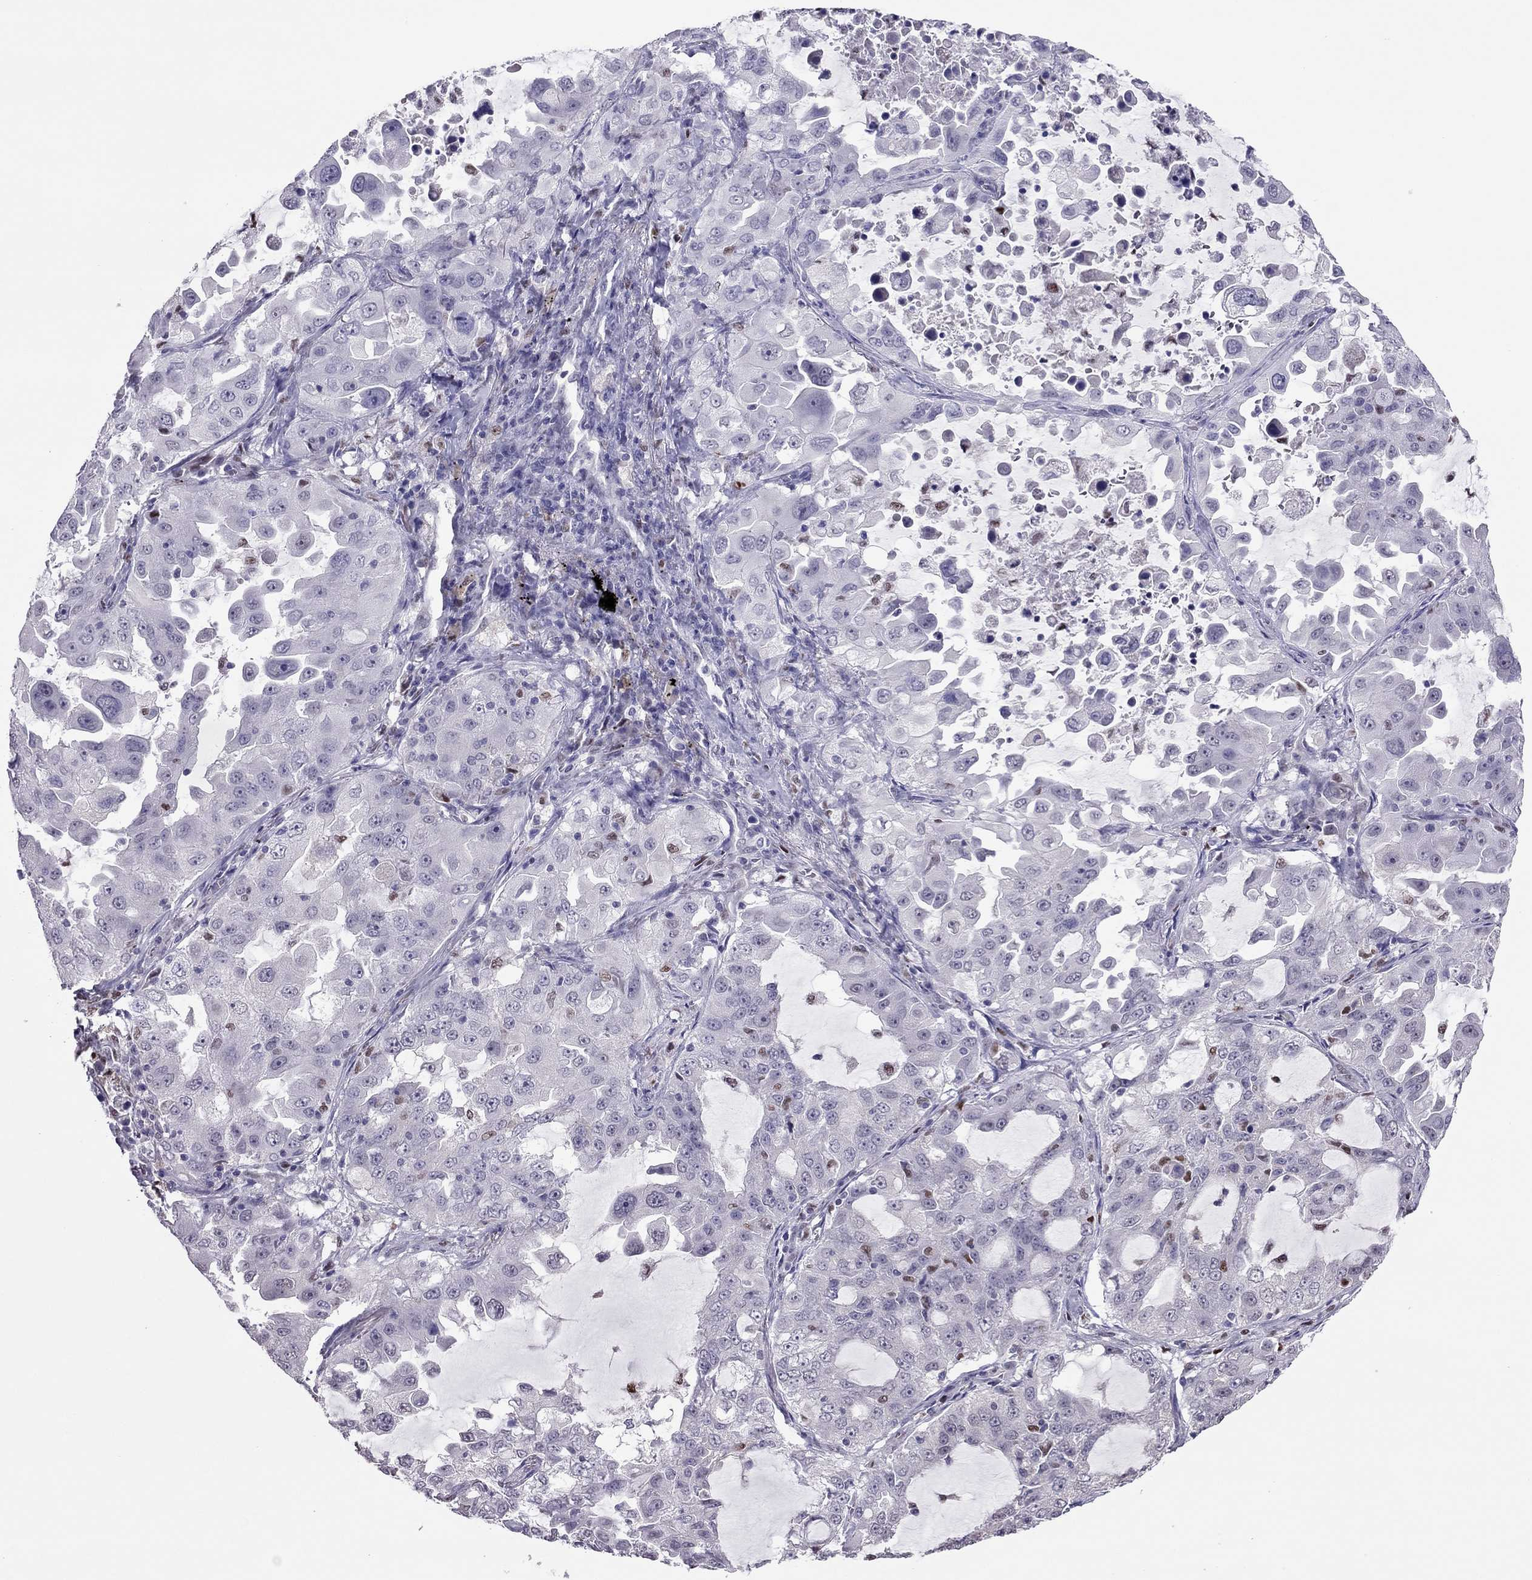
{"staining": {"intensity": "negative", "quantity": "none", "location": "none"}, "tissue": "lung cancer", "cell_type": "Tumor cells", "image_type": "cancer", "snomed": [{"axis": "morphology", "description": "Adenocarcinoma, NOS"}, {"axis": "topography", "description": "Lung"}], "caption": "The image shows no significant expression in tumor cells of lung adenocarcinoma.", "gene": "SPINT3", "patient": {"sex": "female", "age": 61}}